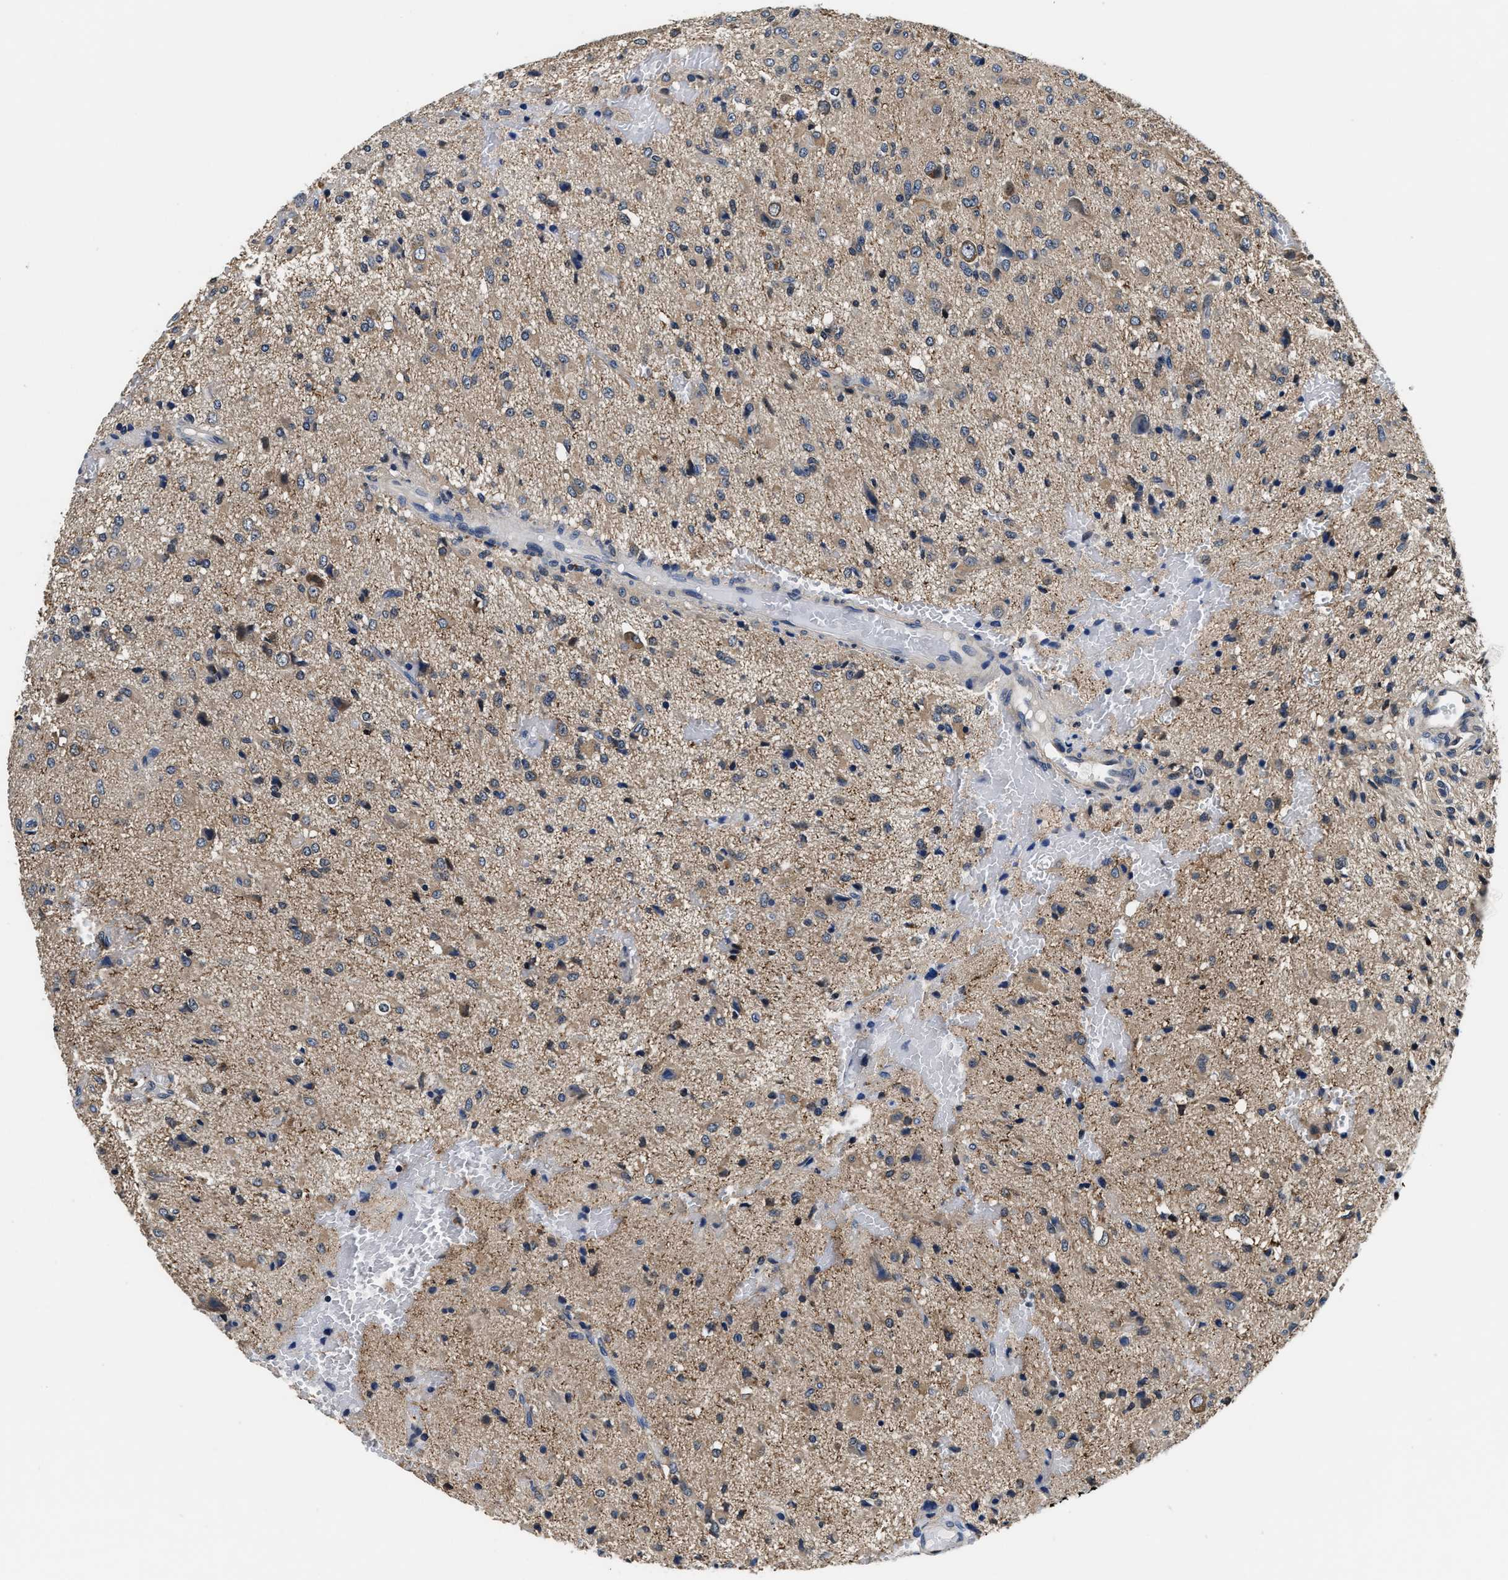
{"staining": {"intensity": "weak", "quantity": "<25%", "location": "cytoplasmic/membranous"}, "tissue": "glioma", "cell_type": "Tumor cells", "image_type": "cancer", "snomed": [{"axis": "morphology", "description": "Glioma, malignant, High grade"}, {"axis": "topography", "description": "Brain"}], "caption": "Tumor cells are negative for brown protein staining in malignant glioma (high-grade). (Immunohistochemistry, brightfield microscopy, high magnification).", "gene": "PHPT1", "patient": {"sex": "female", "age": 59}}